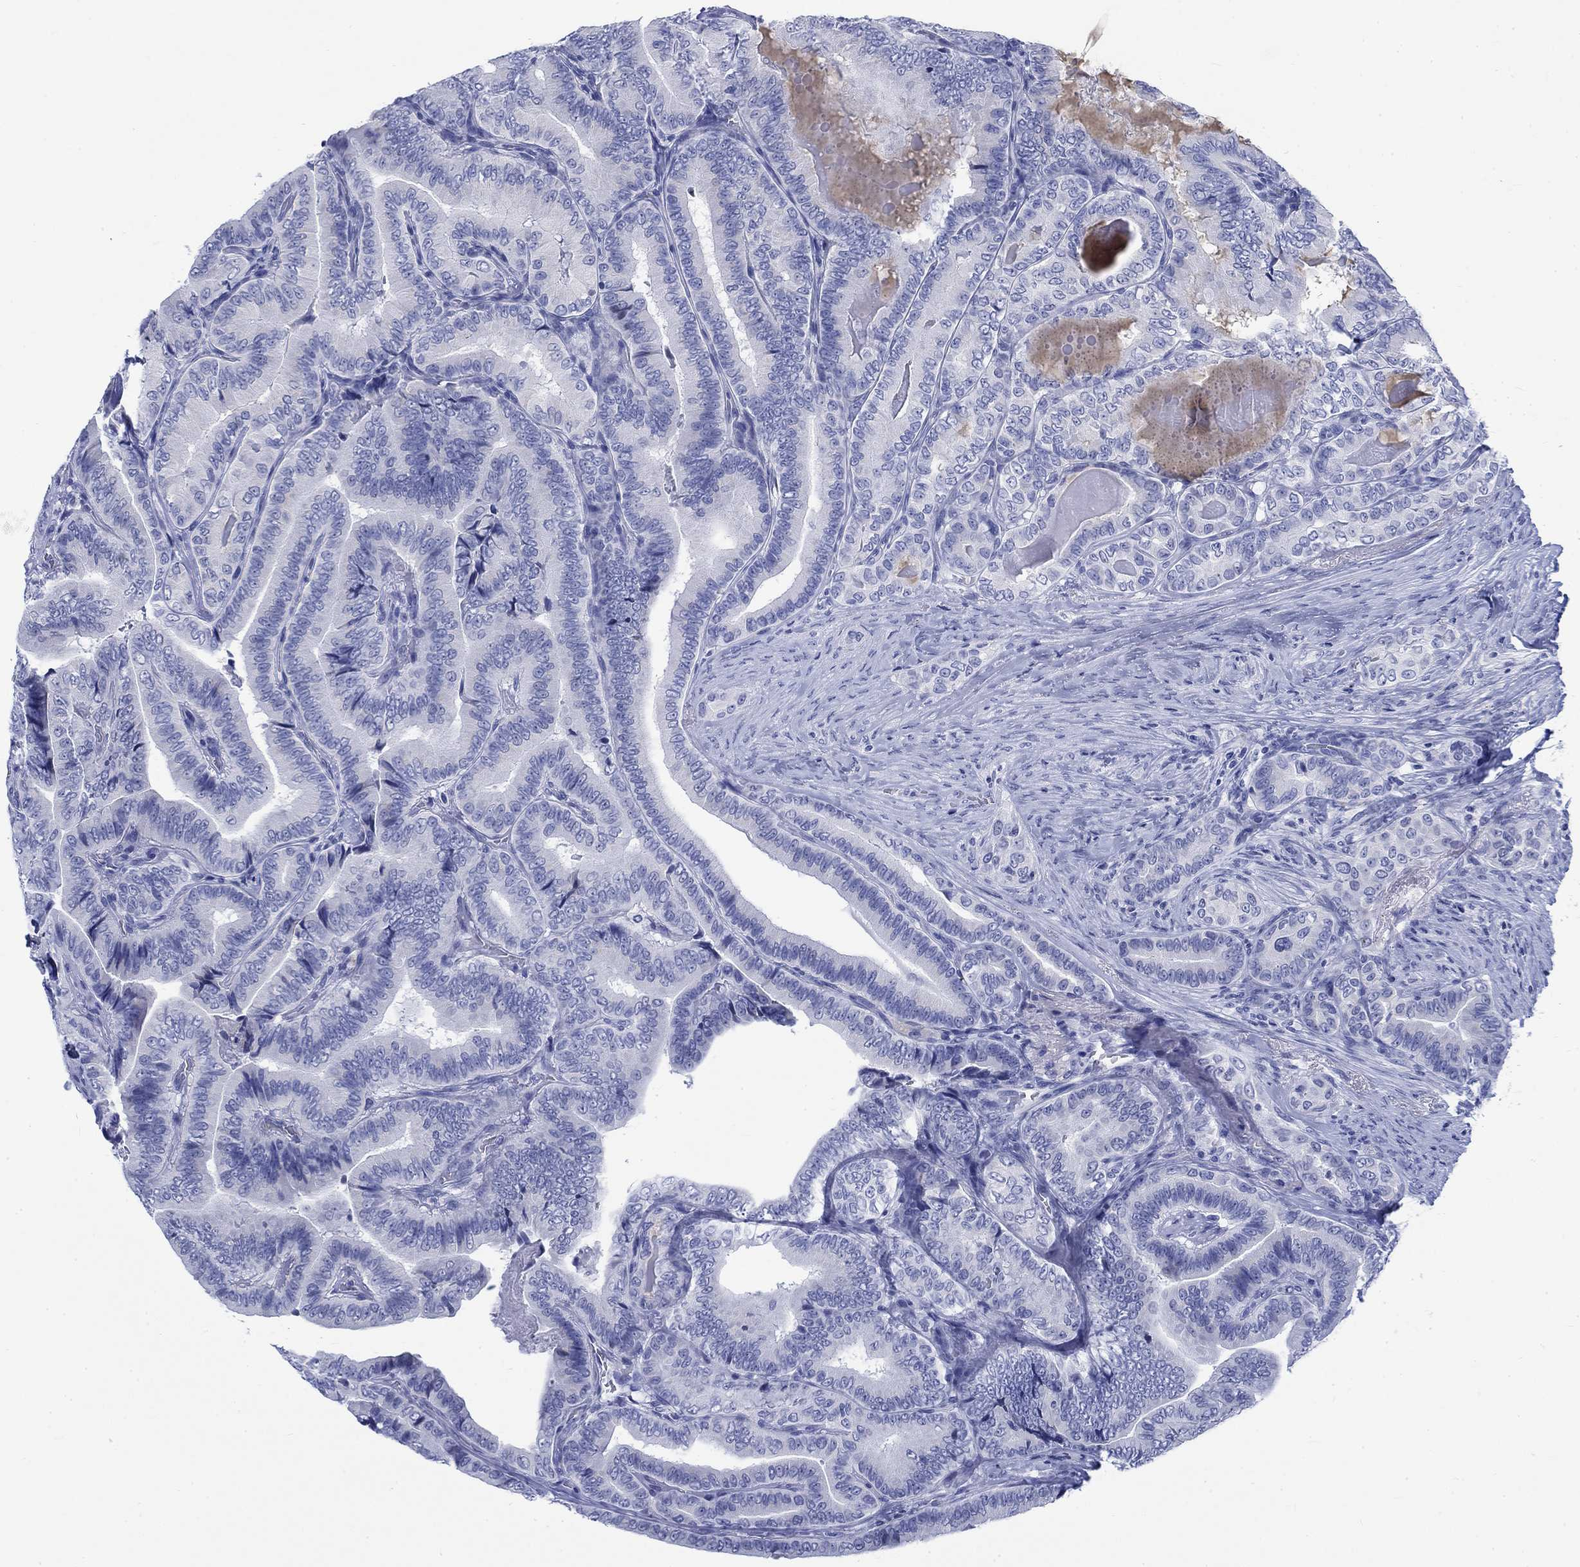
{"staining": {"intensity": "negative", "quantity": "none", "location": "none"}, "tissue": "thyroid cancer", "cell_type": "Tumor cells", "image_type": "cancer", "snomed": [{"axis": "morphology", "description": "Papillary adenocarcinoma, NOS"}, {"axis": "topography", "description": "Thyroid gland"}], "caption": "A histopathology image of thyroid cancer stained for a protein reveals no brown staining in tumor cells.", "gene": "KRT76", "patient": {"sex": "male", "age": 61}}